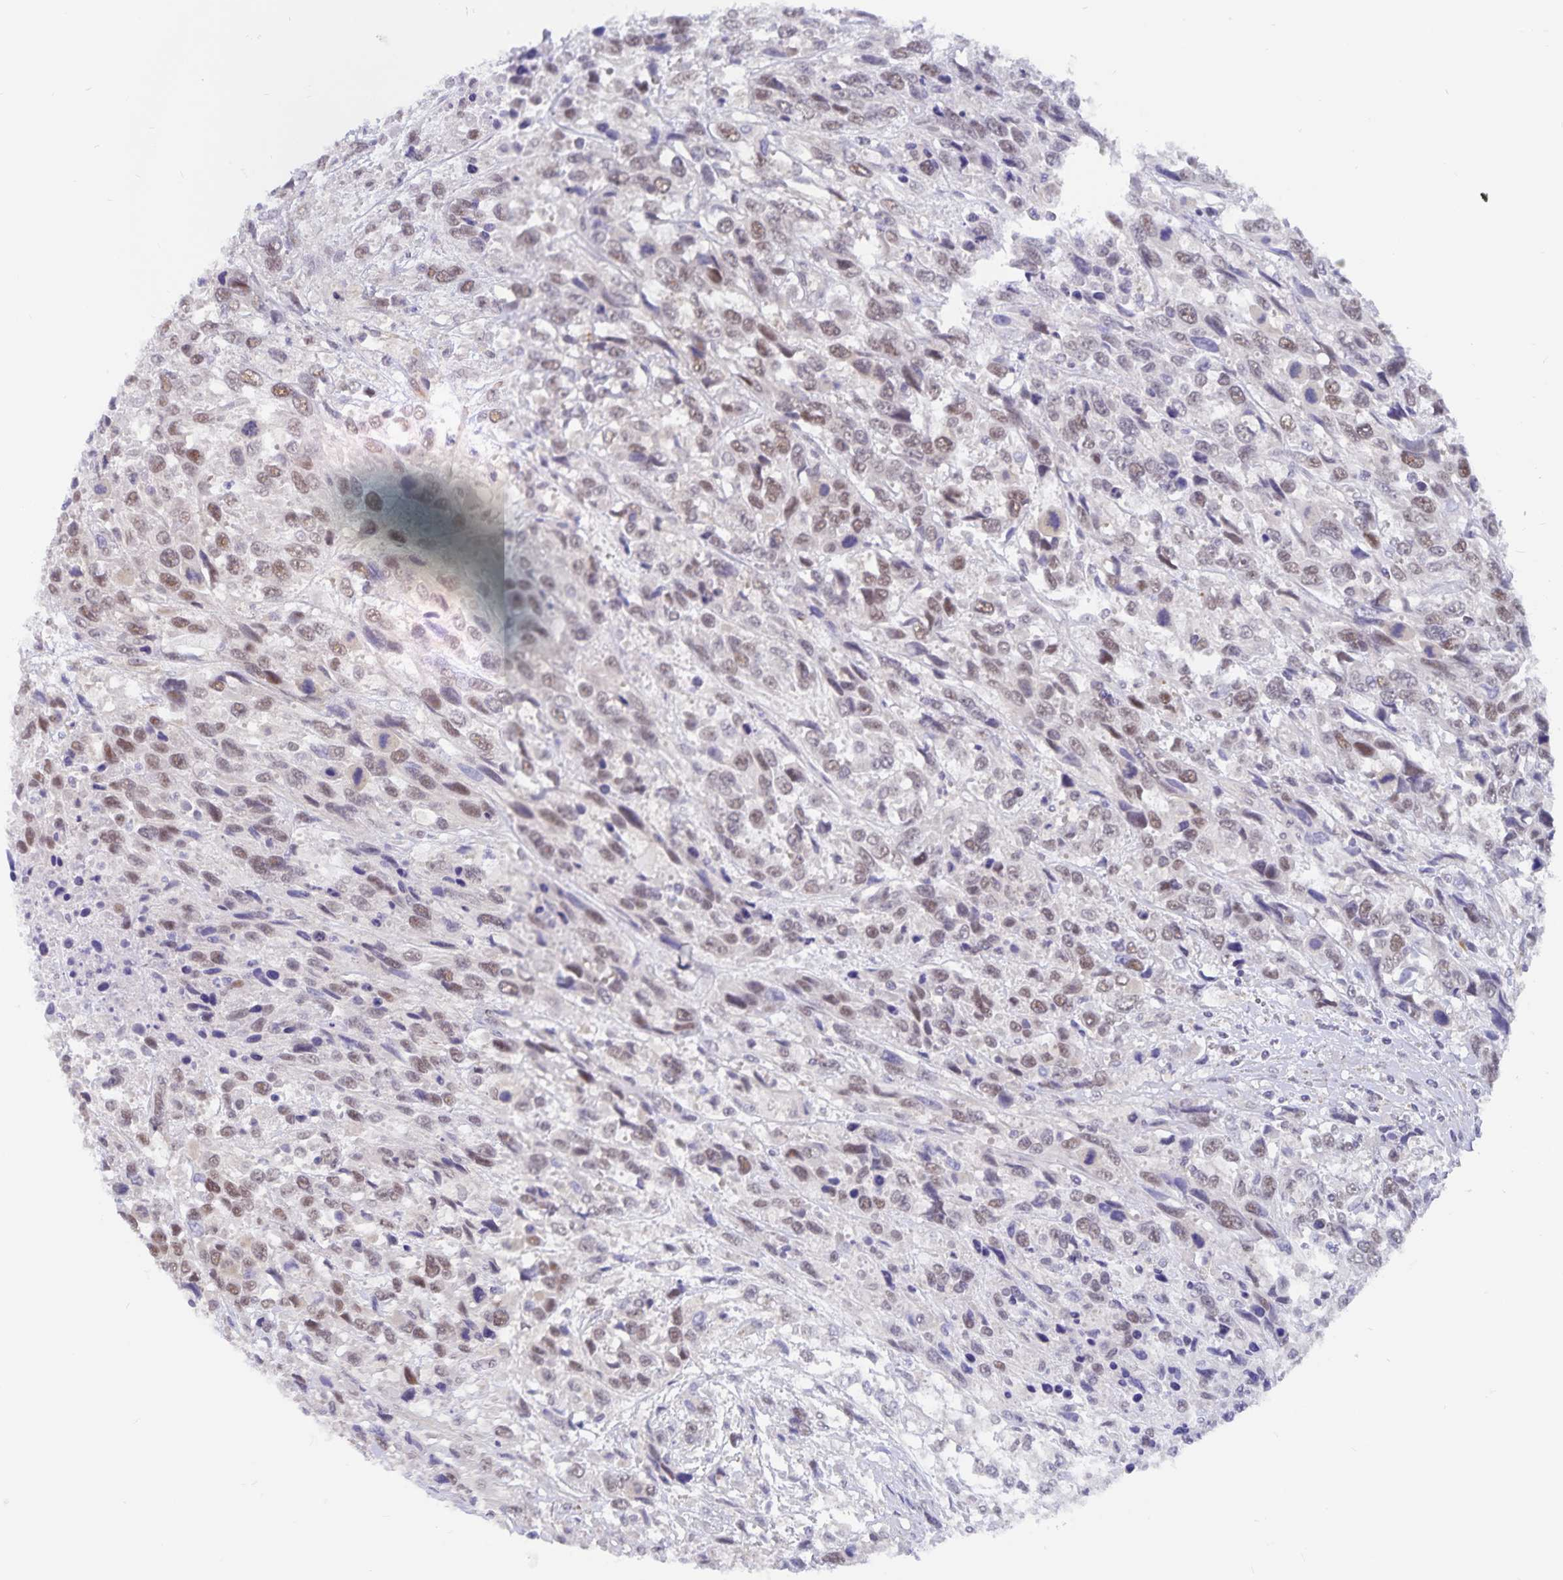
{"staining": {"intensity": "weak", "quantity": "25%-75%", "location": "nuclear"}, "tissue": "urothelial cancer", "cell_type": "Tumor cells", "image_type": "cancer", "snomed": [{"axis": "morphology", "description": "Urothelial carcinoma, High grade"}, {"axis": "topography", "description": "Urinary bladder"}], "caption": "A brown stain shows weak nuclear staining of a protein in human high-grade urothelial carcinoma tumor cells.", "gene": "BAG6", "patient": {"sex": "female", "age": 70}}